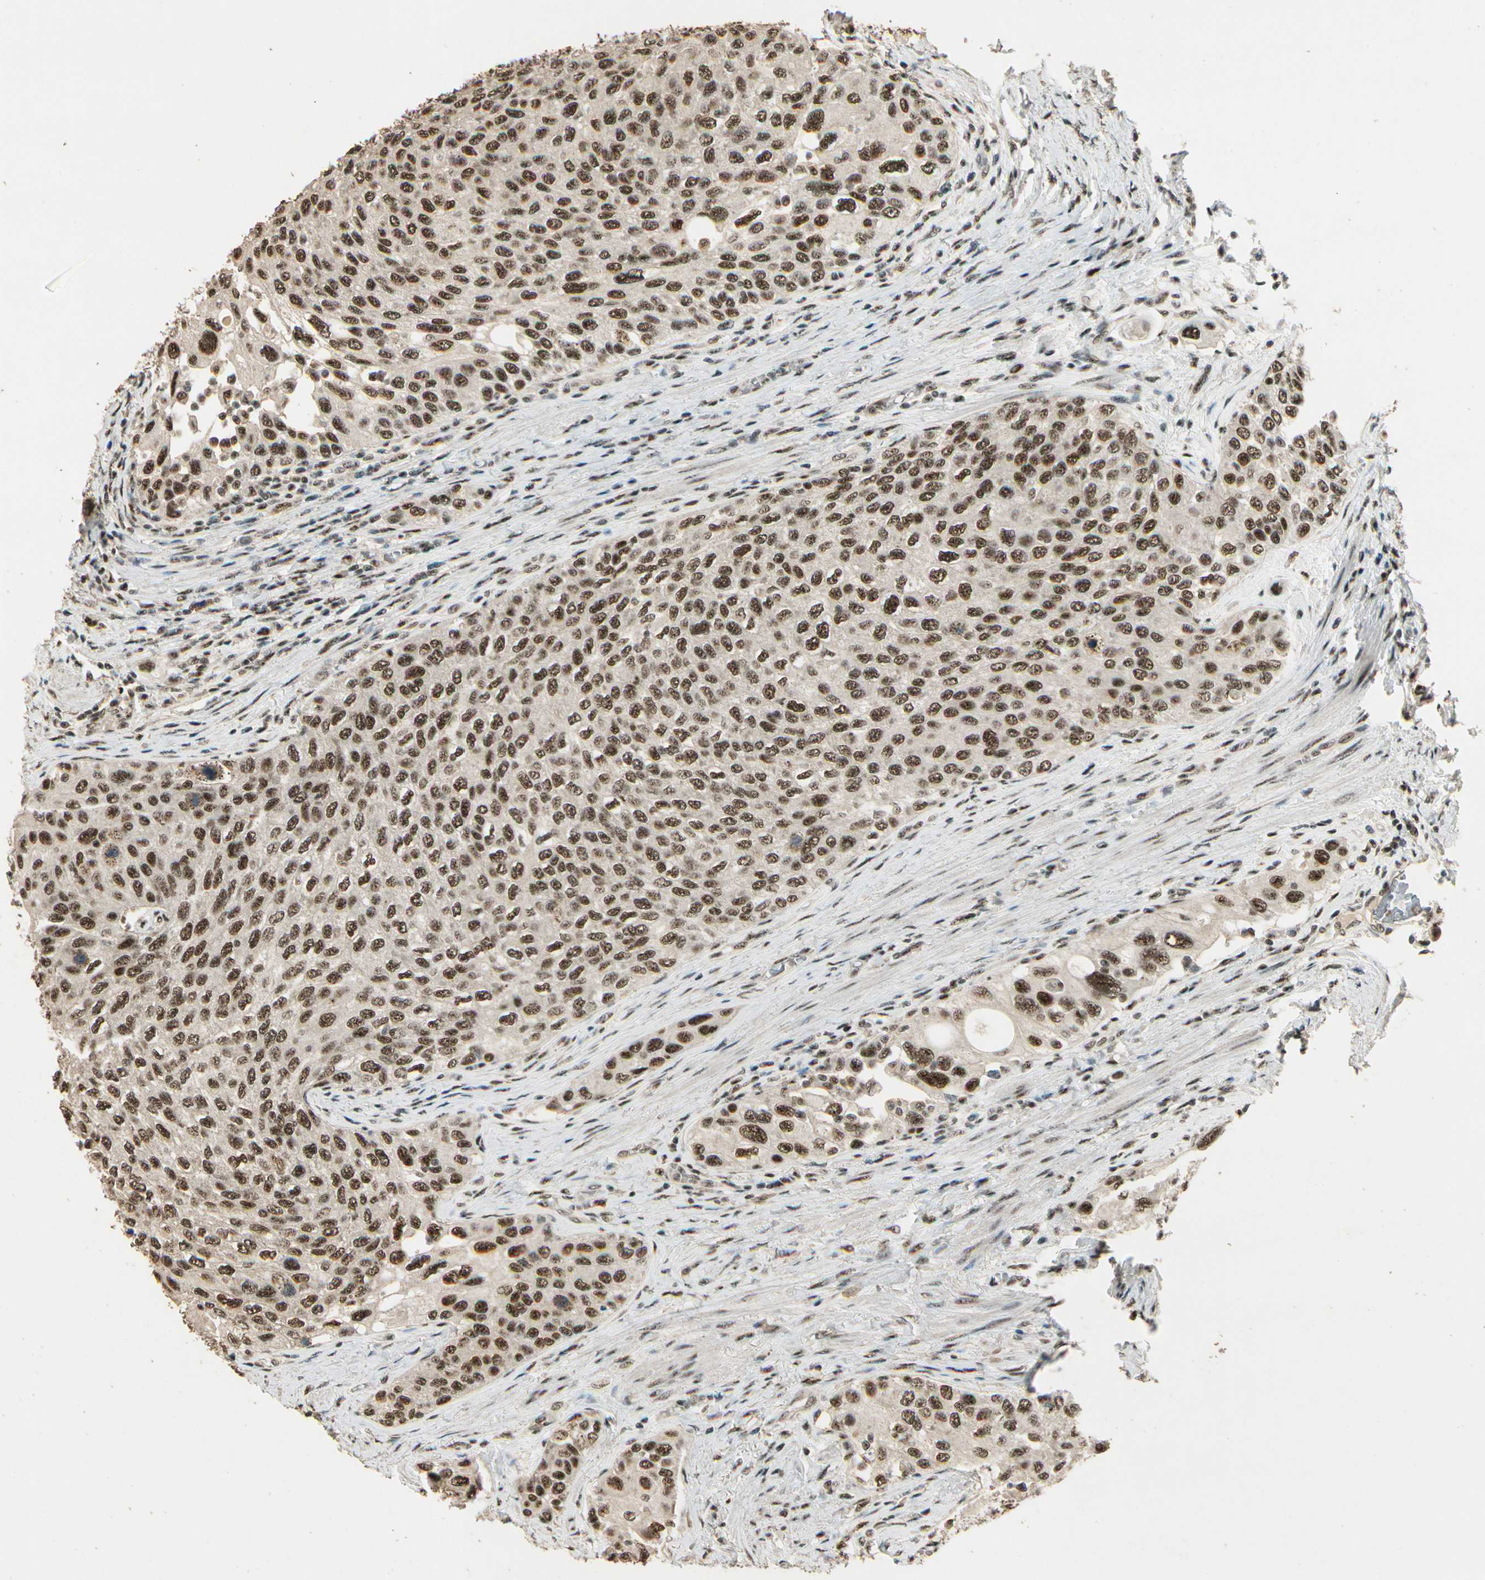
{"staining": {"intensity": "strong", "quantity": ">75%", "location": "nuclear"}, "tissue": "urothelial cancer", "cell_type": "Tumor cells", "image_type": "cancer", "snomed": [{"axis": "morphology", "description": "Urothelial carcinoma, High grade"}, {"axis": "topography", "description": "Urinary bladder"}], "caption": "High-grade urothelial carcinoma stained for a protein exhibits strong nuclear positivity in tumor cells.", "gene": "RBM25", "patient": {"sex": "female", "age": 56}}